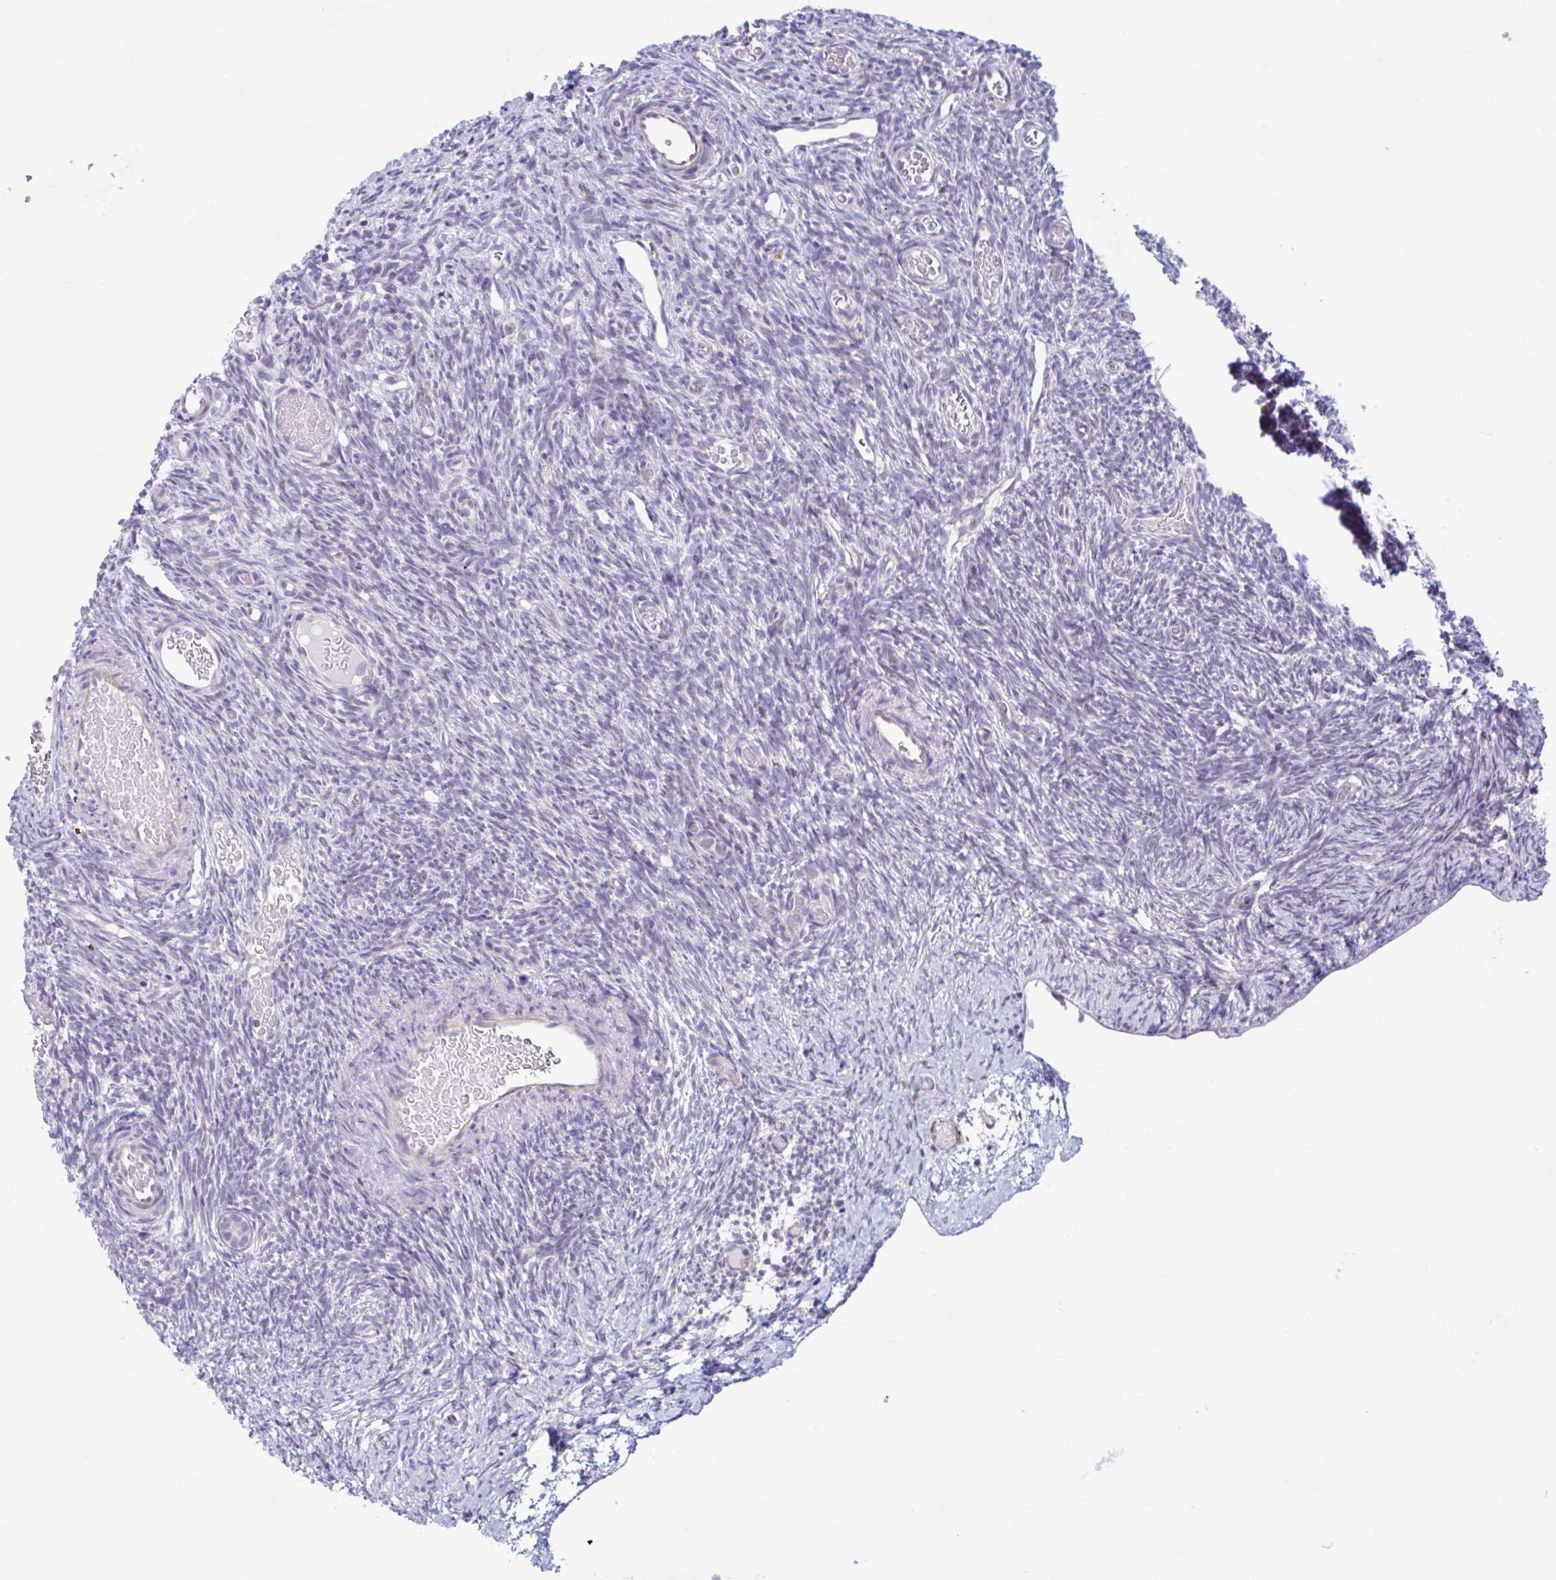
{"staining": {"intensity": "negative", "quantity": "none", "location": "none"}, "tissue": "ovary", "cell_type": "Ovarian stroma cells", "image_type": "normal", "snomed": [{"axis": "morphology", "description": "Normal tissue, NOS"}, {"axis": "topography", "description": "Ovary"}], "caption": "An image of human ovary is negative for staining in ovarian stroma cells. Nuclei are stained in blue.", "gene": "ADAT3", "patient": {"sex": "female", "age": 39}}